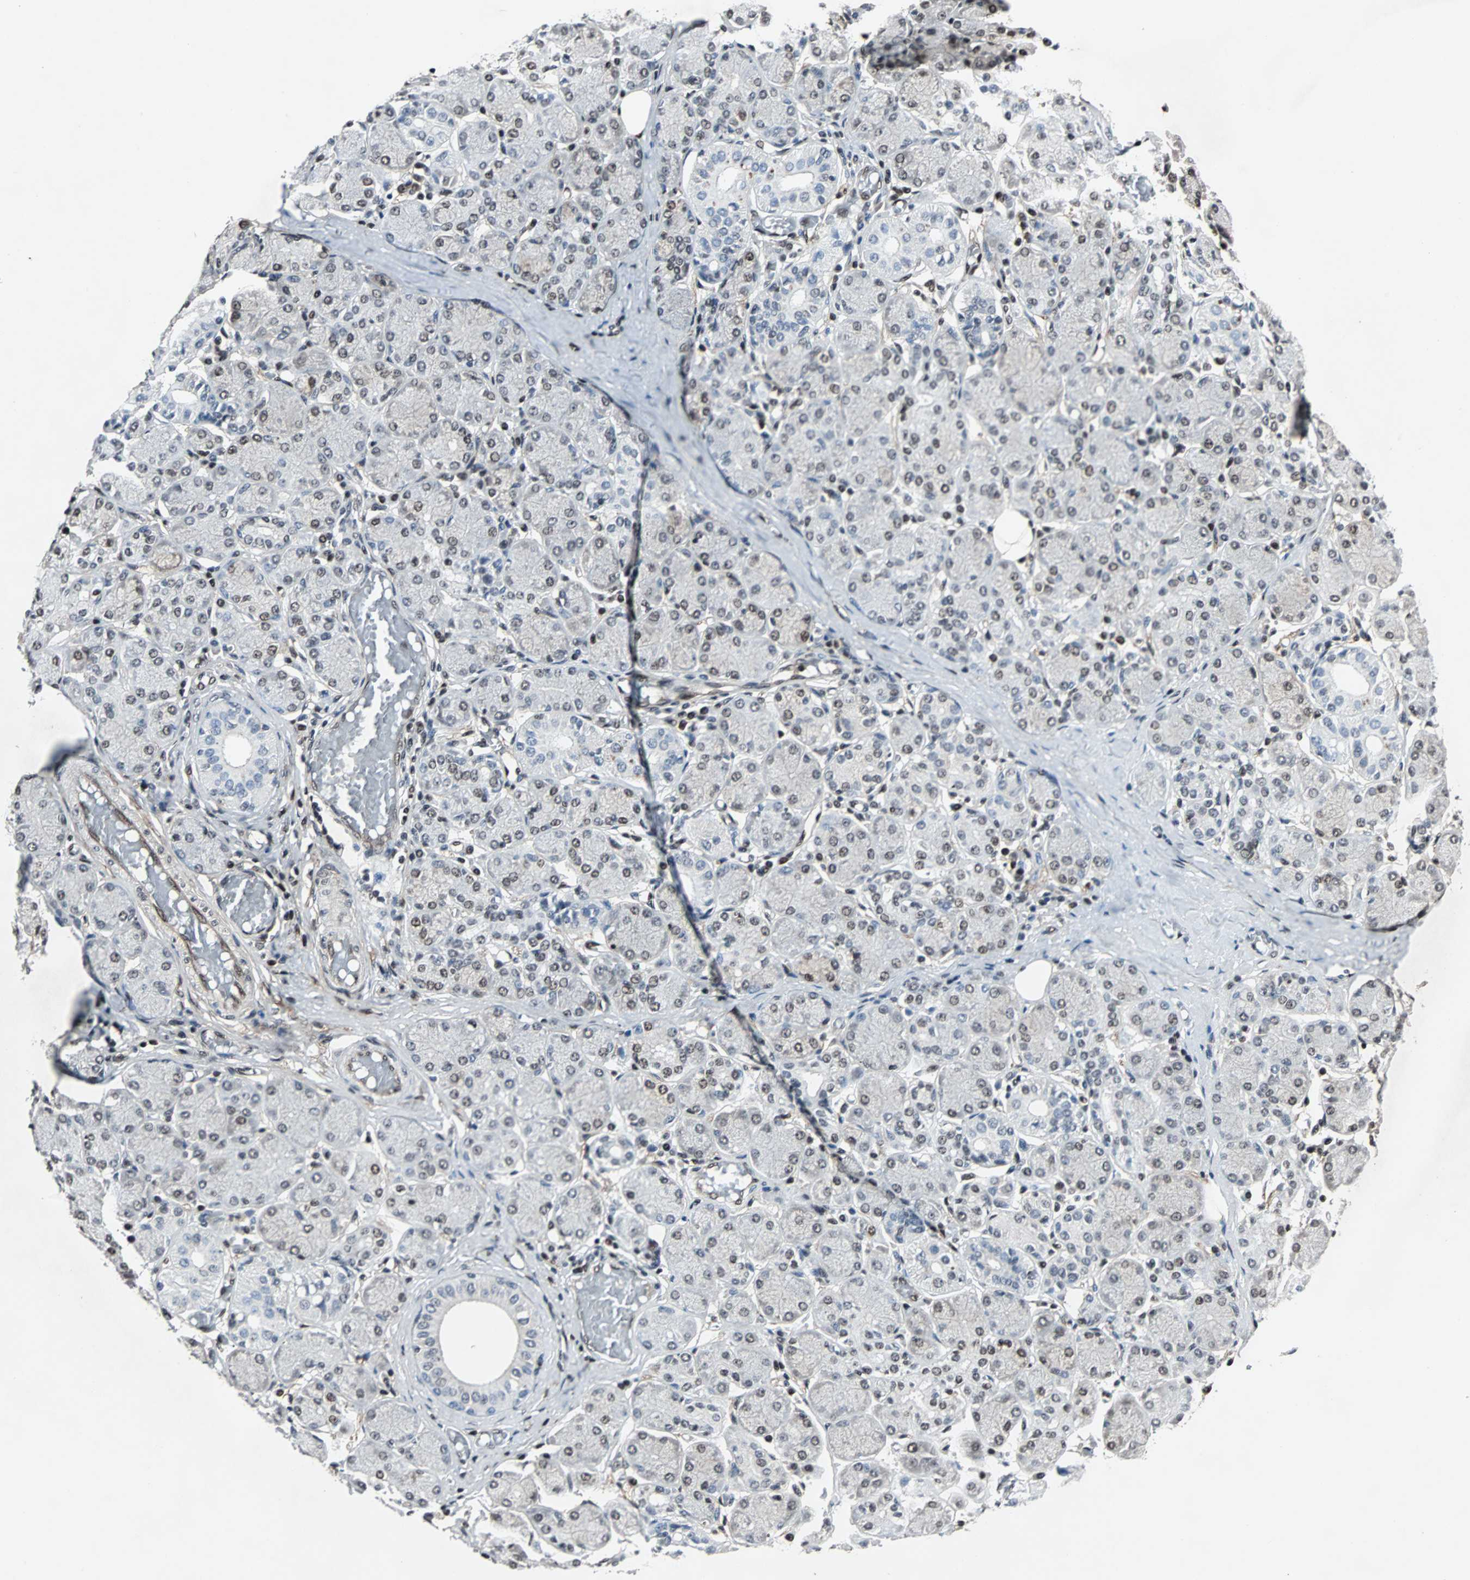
{"staining": {"intensity": "weak", "quantity": "25%-75%", "location": "cytoplasmic/membranous,nuclear"}, "tissue": "salivary gland", "cell_type": "Glandular cells", "image_type": "normal", "snomed": [{"axis": "morphology", "description": "Normal tissue, NOS"}, {"axis": "topography", "description": "Salivary gland"}], "caption": "Immunohistochemical staining of unremarkable human salivary gland reveals 25%-75% levels of weak cytoplasmic/membranous,nuclear protein staining in approximately 25%-75% of glandular cells.", "gene": "ACLY", "patient": {"sex": "female", "age": 24}}